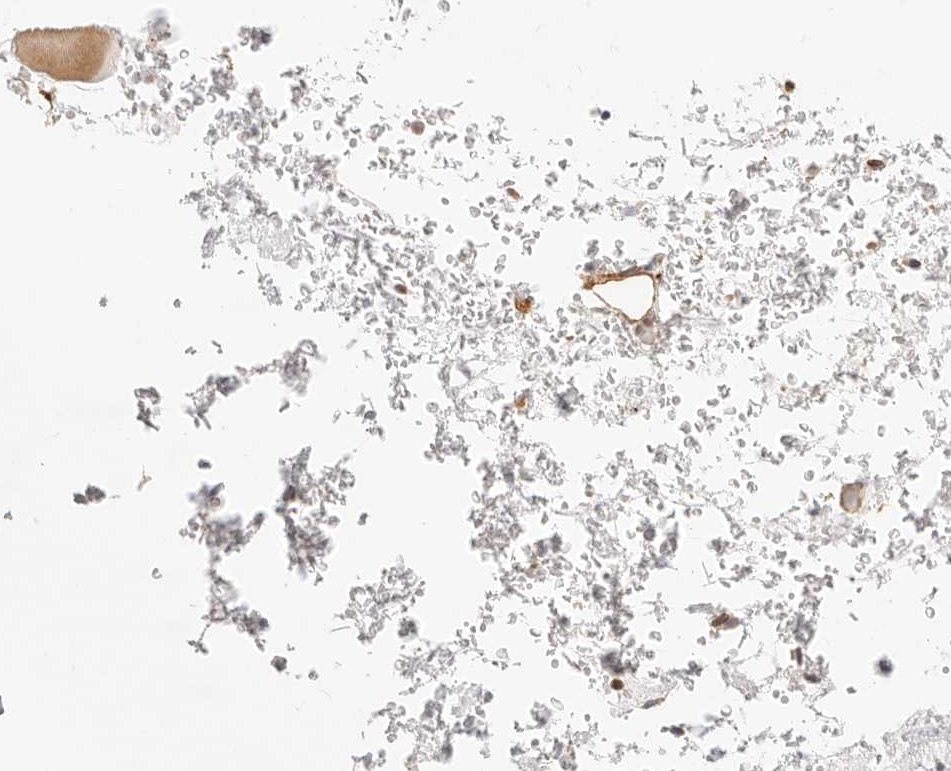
{"staining": {"intensity": "weak", "quantity": ">75%", "location": "cytoplasmic/membranous"}, "tissue": "adipose tissue", "cell_type": "Adipocytes", "image_type": "normal", "snomed": [{"axis": "morphology", "description": "Normal tissue, NOS"}, {"axis": "morphology", "description": "Adenocarcinoma, NOS"}, {"axis": "topography", "description": "Esophagus"}], "caption": "IHC histopathology image of normal adipose tissue stained for a protein (brown), which demonstrates low levels of weak cytoplasmic/membranous staining in approximately >75% of adipocytes.", "gene": "ZC3H11A", "patient": {"sex": "male", "age": 62}}